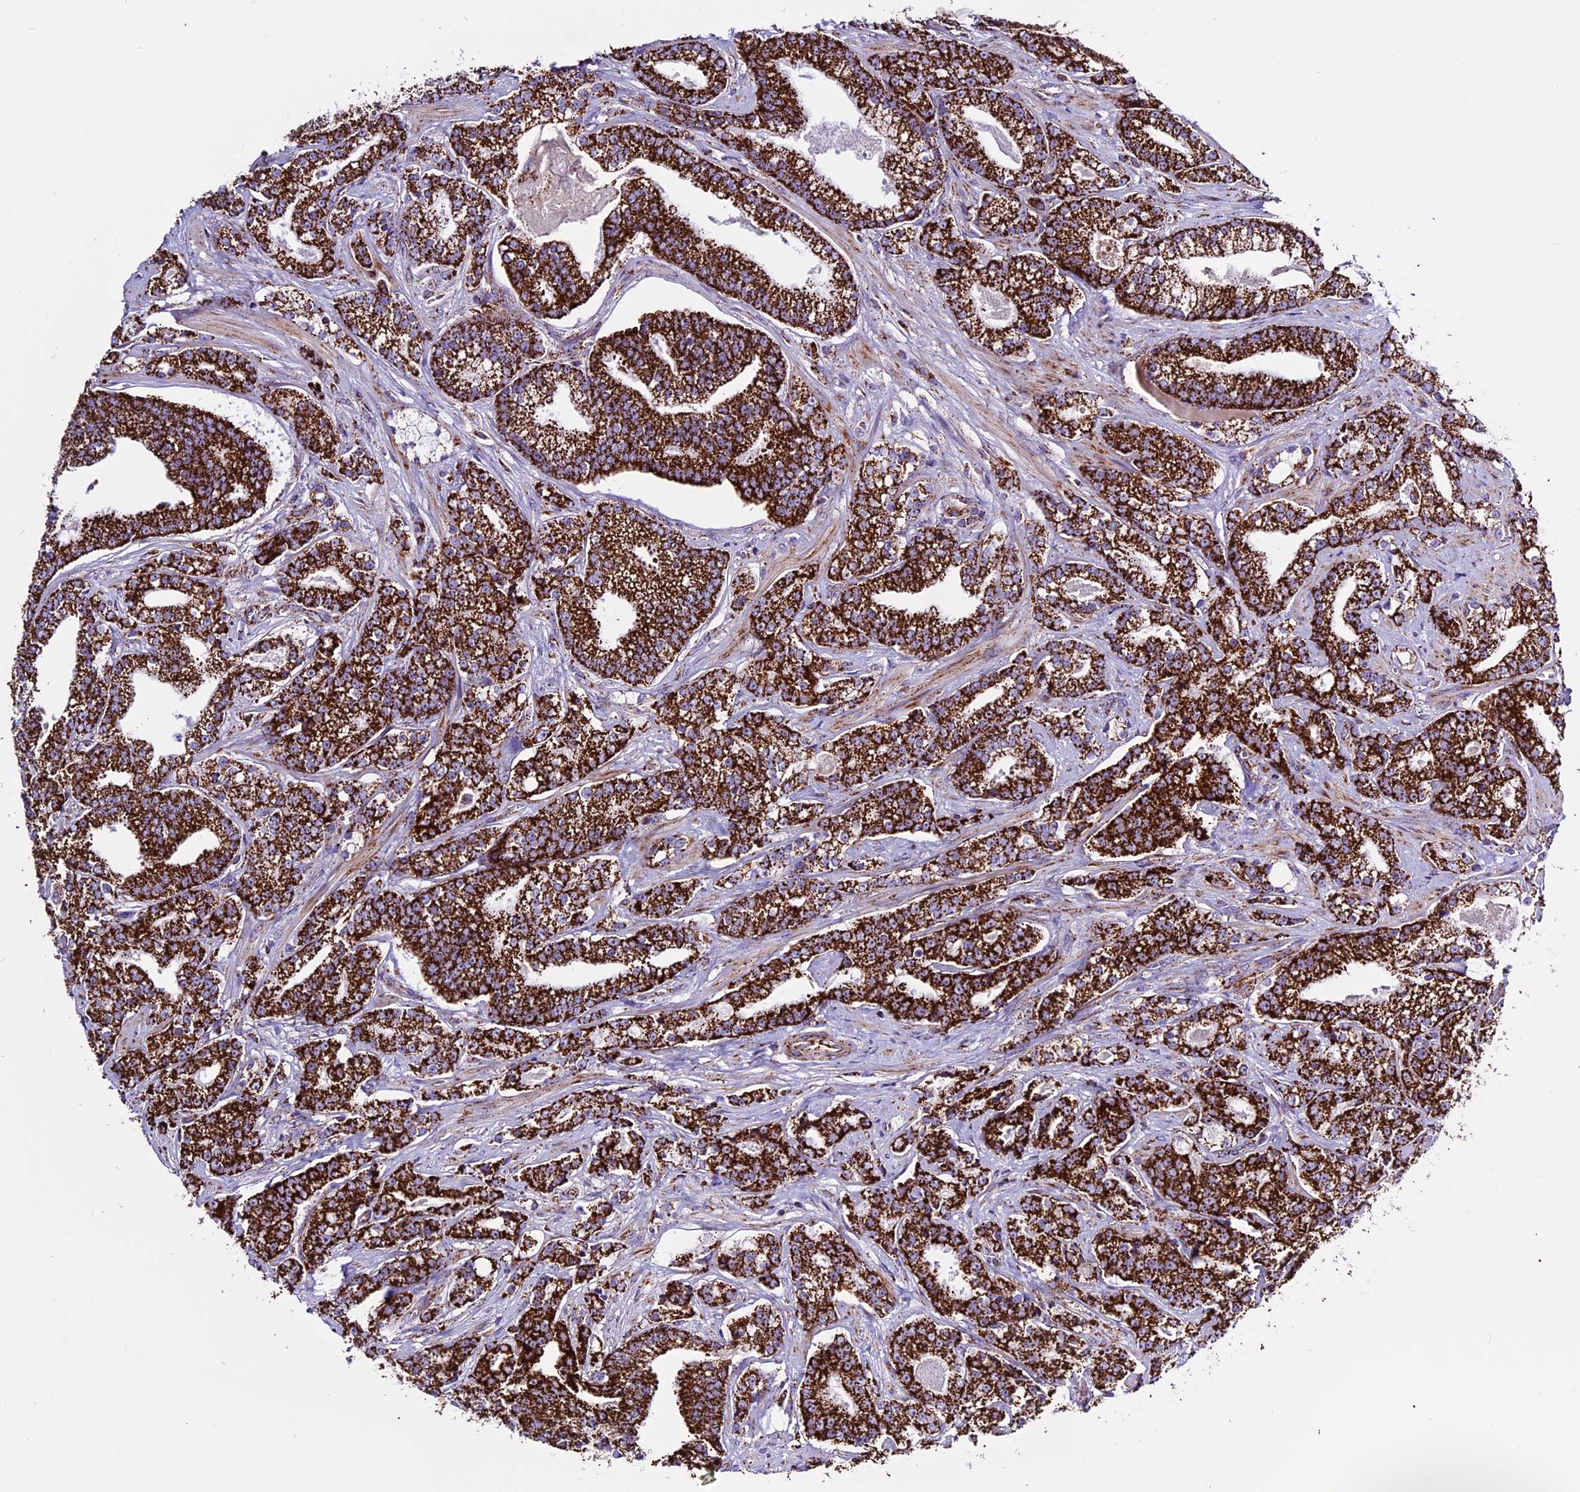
{"staining": {"intensity": "strong", "quantity": ">75%", "location": "cytoplasmic/membranous"}, "tissue": "prostate cancer", "cell_type": "Tumor cells", "image_type": "cancer", "snomed": [{"axis": "morphology", "description": "Adenocarcinoma, High grade"}, {"axis": "topography", "description": "Prostate"}], "caption": "Immunohistochemistry (IHC) histopathology image of neoplastic tissue: human adenocarcinoma (high-grade) (prostate) stained using immunohistochemistry displays high levels of strong protein expression localized specifically in the cytoplasmic/membranous of tumor cells, appearing as a cytoplasmic/membranous brown color.", "gene": "CX3CL1", "patient": {"sex": "male", "age": 67}}